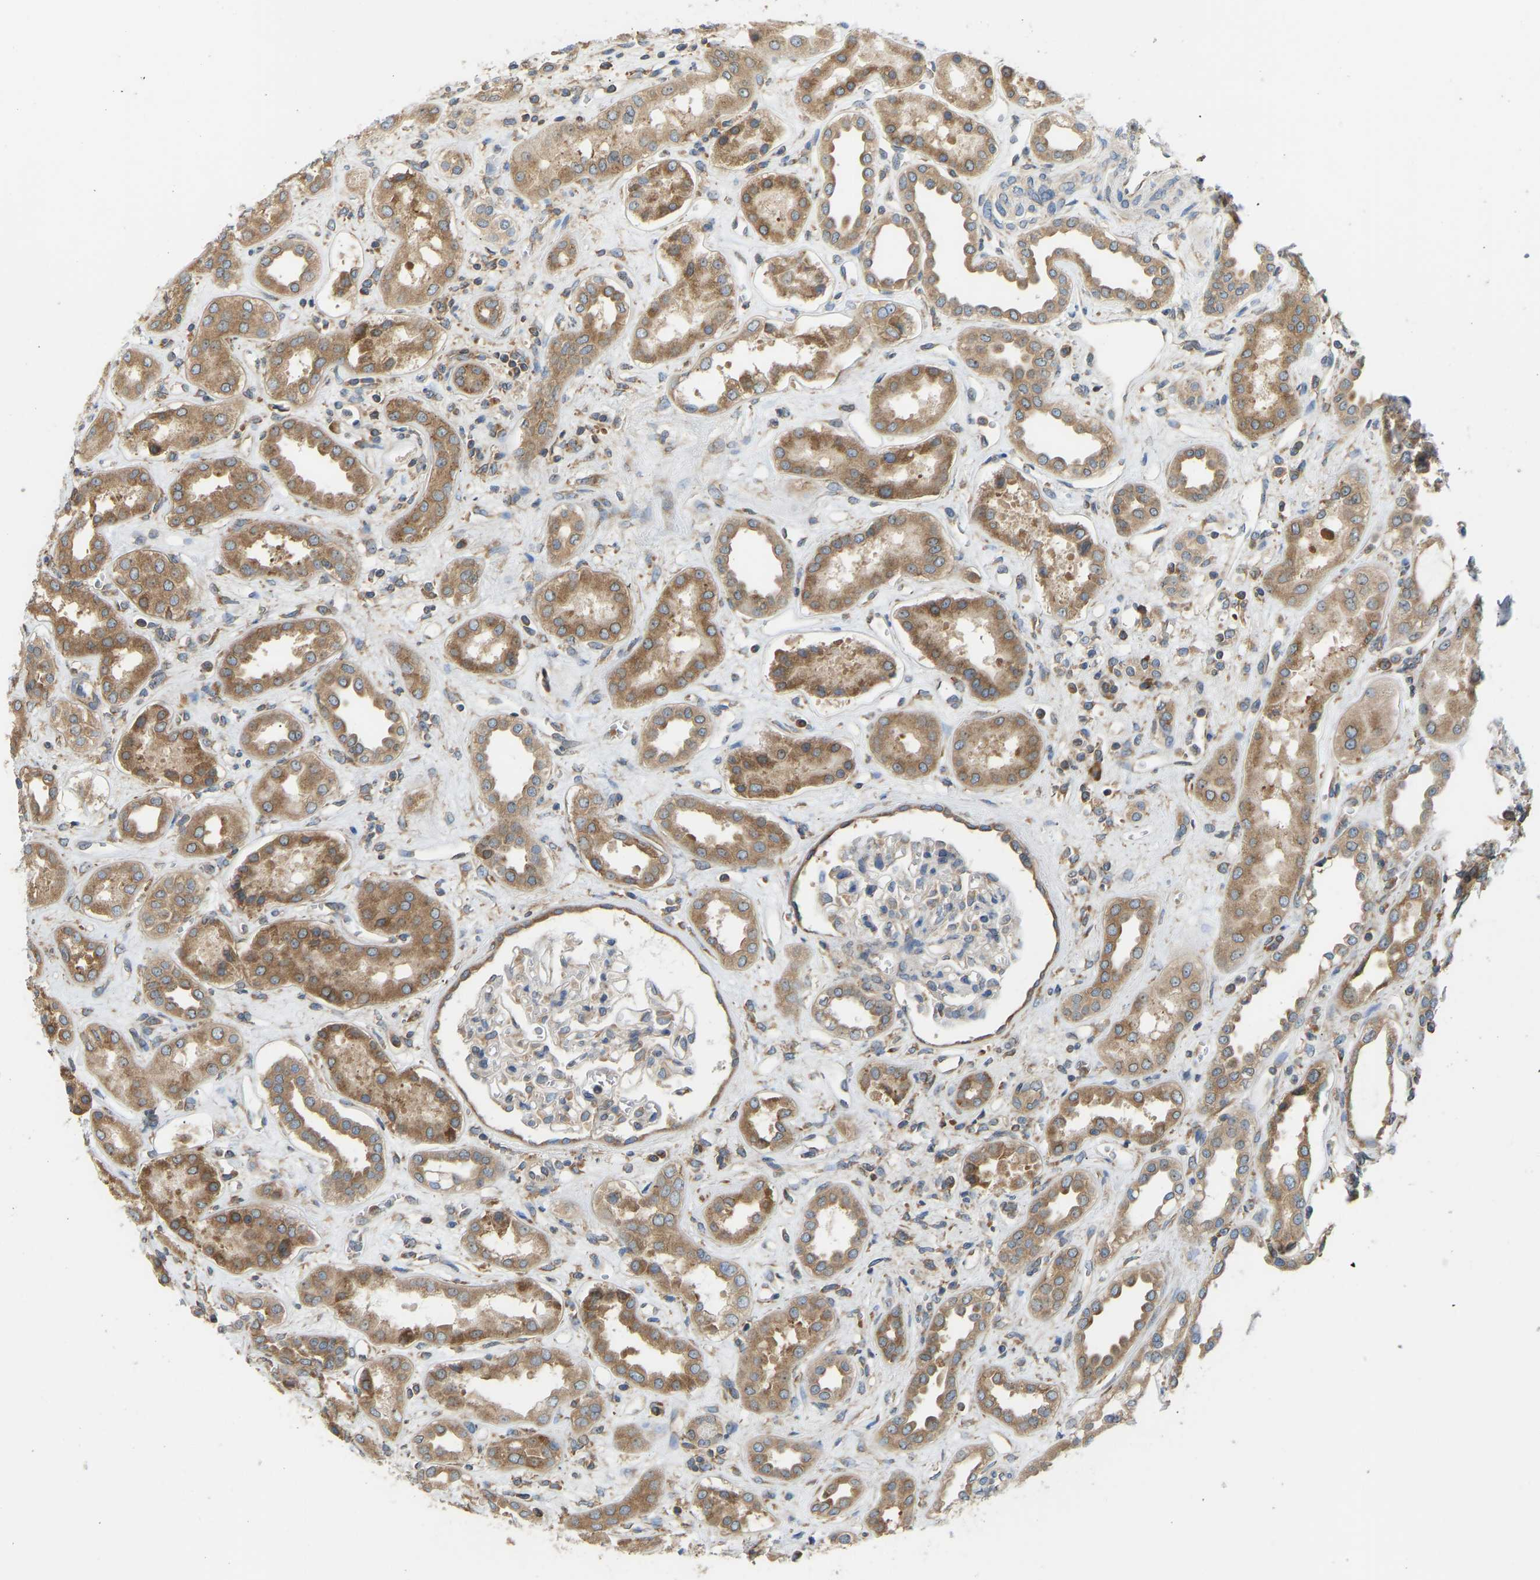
{"staining": {"intensity": "moderate", "quantity": "<25%", "location": "cytoplasmic/membranous"}, "tissue": "kidney", "cell_type": "Cells in glomeruli", "image_type": "normal", "snomed": [{"axis": "morphology", "description": "Normal tissue, NOS"}, {"axis": "topography", "description": "Kidney"}], "caption": "Benign kidney exhibits moderate cytoplasmic/membranous expression in about <25% of cells in glomeruli The staining was performed using DAB to visualize the protein expression in brown, while the nuclei were stained in blue with hematoxylin (Magnification: 20x)..", "gene": "RPS6KB2", "patient": {"sex": "male", "age": 59}}